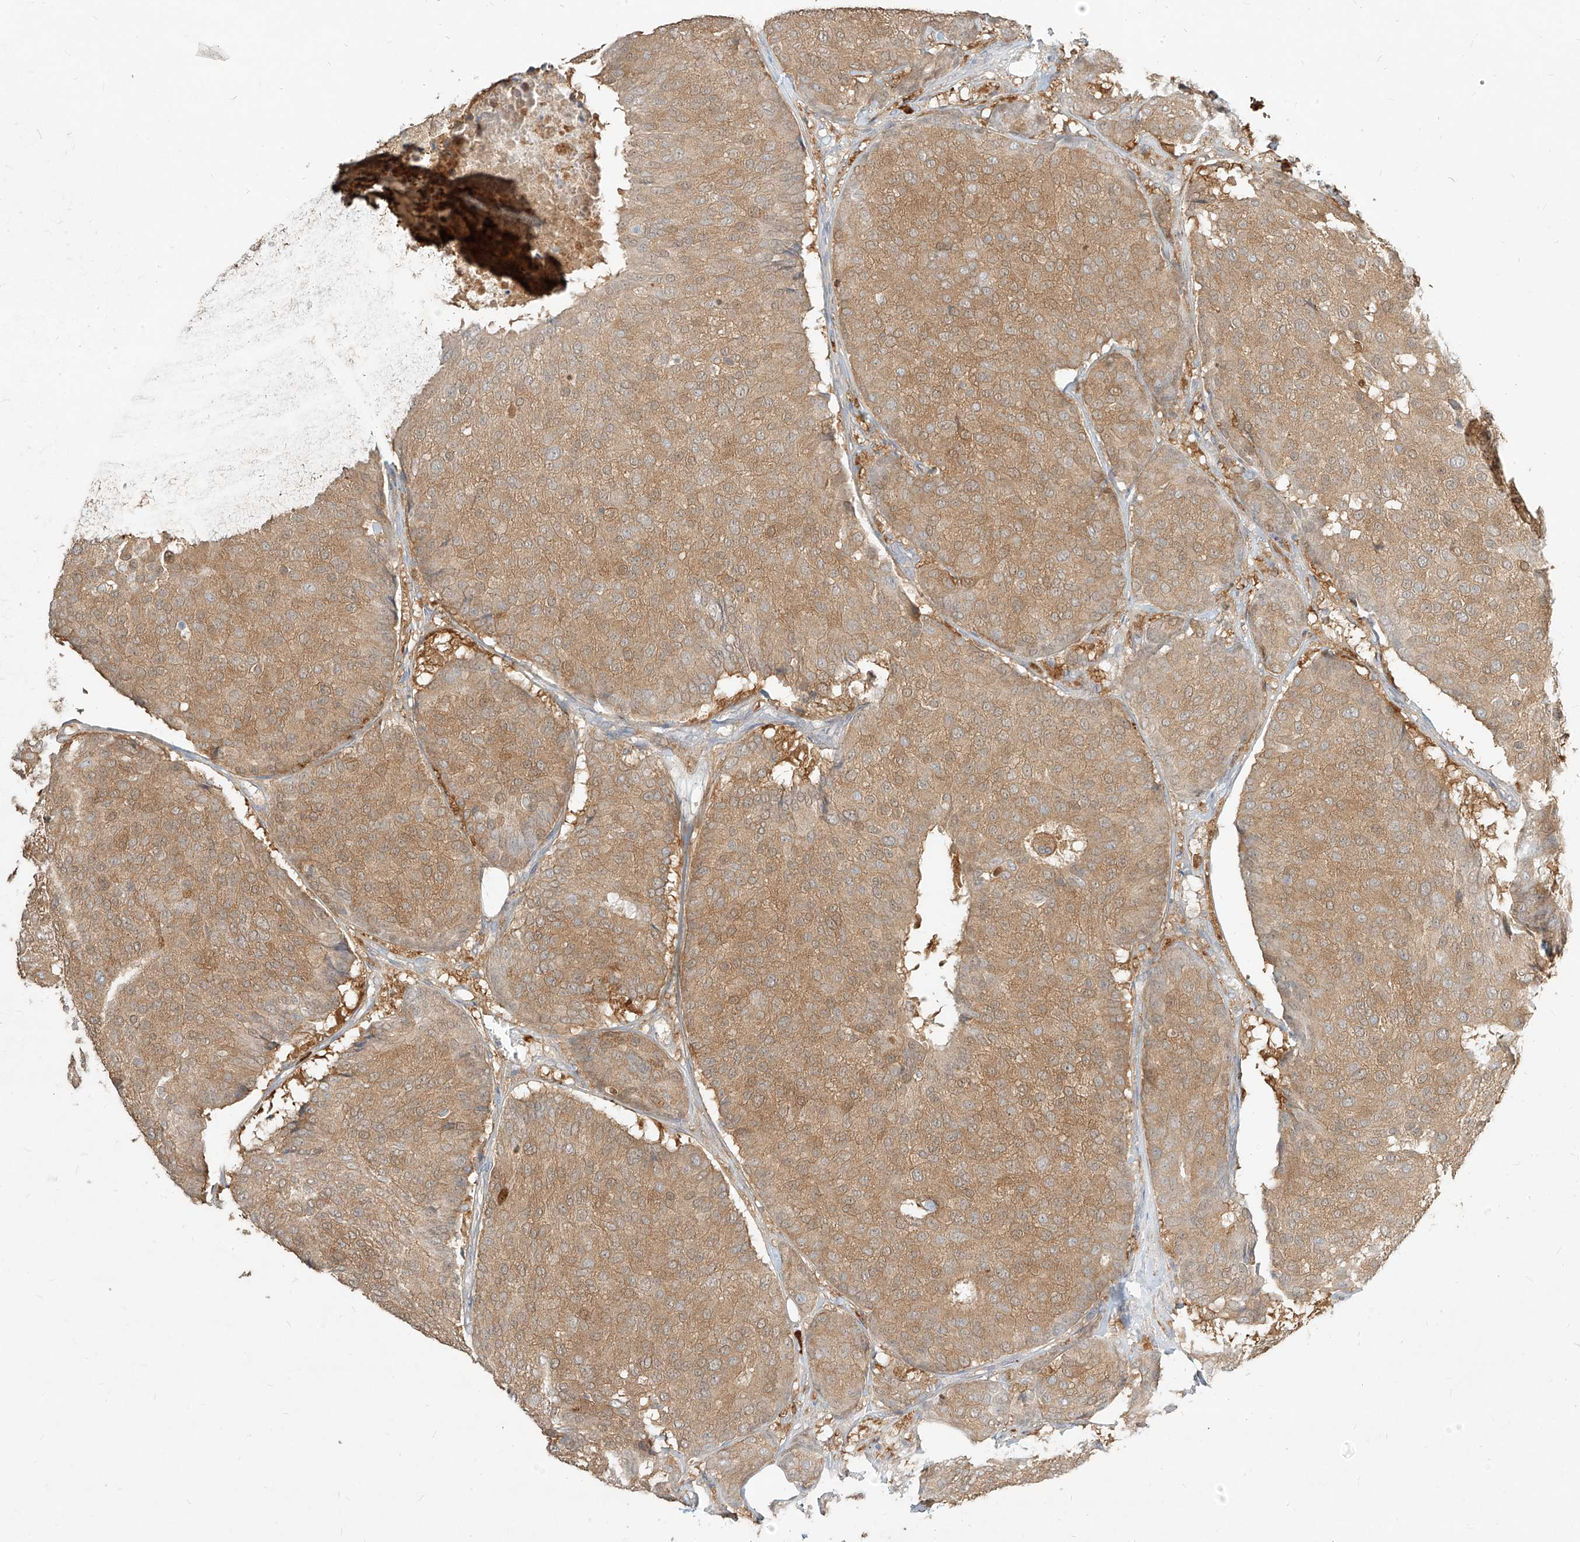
{"staining": {"intensity": "moderate", "quantity": ">75%", "location": "cytoplasmic/membranous"}, "tissue": "breast cancer", "cell_type": "Tumor cells", "image_type": "cancer", "snomed": [{"axis": "morphology", "description": "Duct carcinoma"}, {"axis": "topography", "description": "Breast"}], "caption": "Tumor cells exhibit moderate cytoplasmic/membranous expression in about >75% of cells in breast cancer.", "gene": "PGD", "patient": {"sex": "female", "age": 75}}